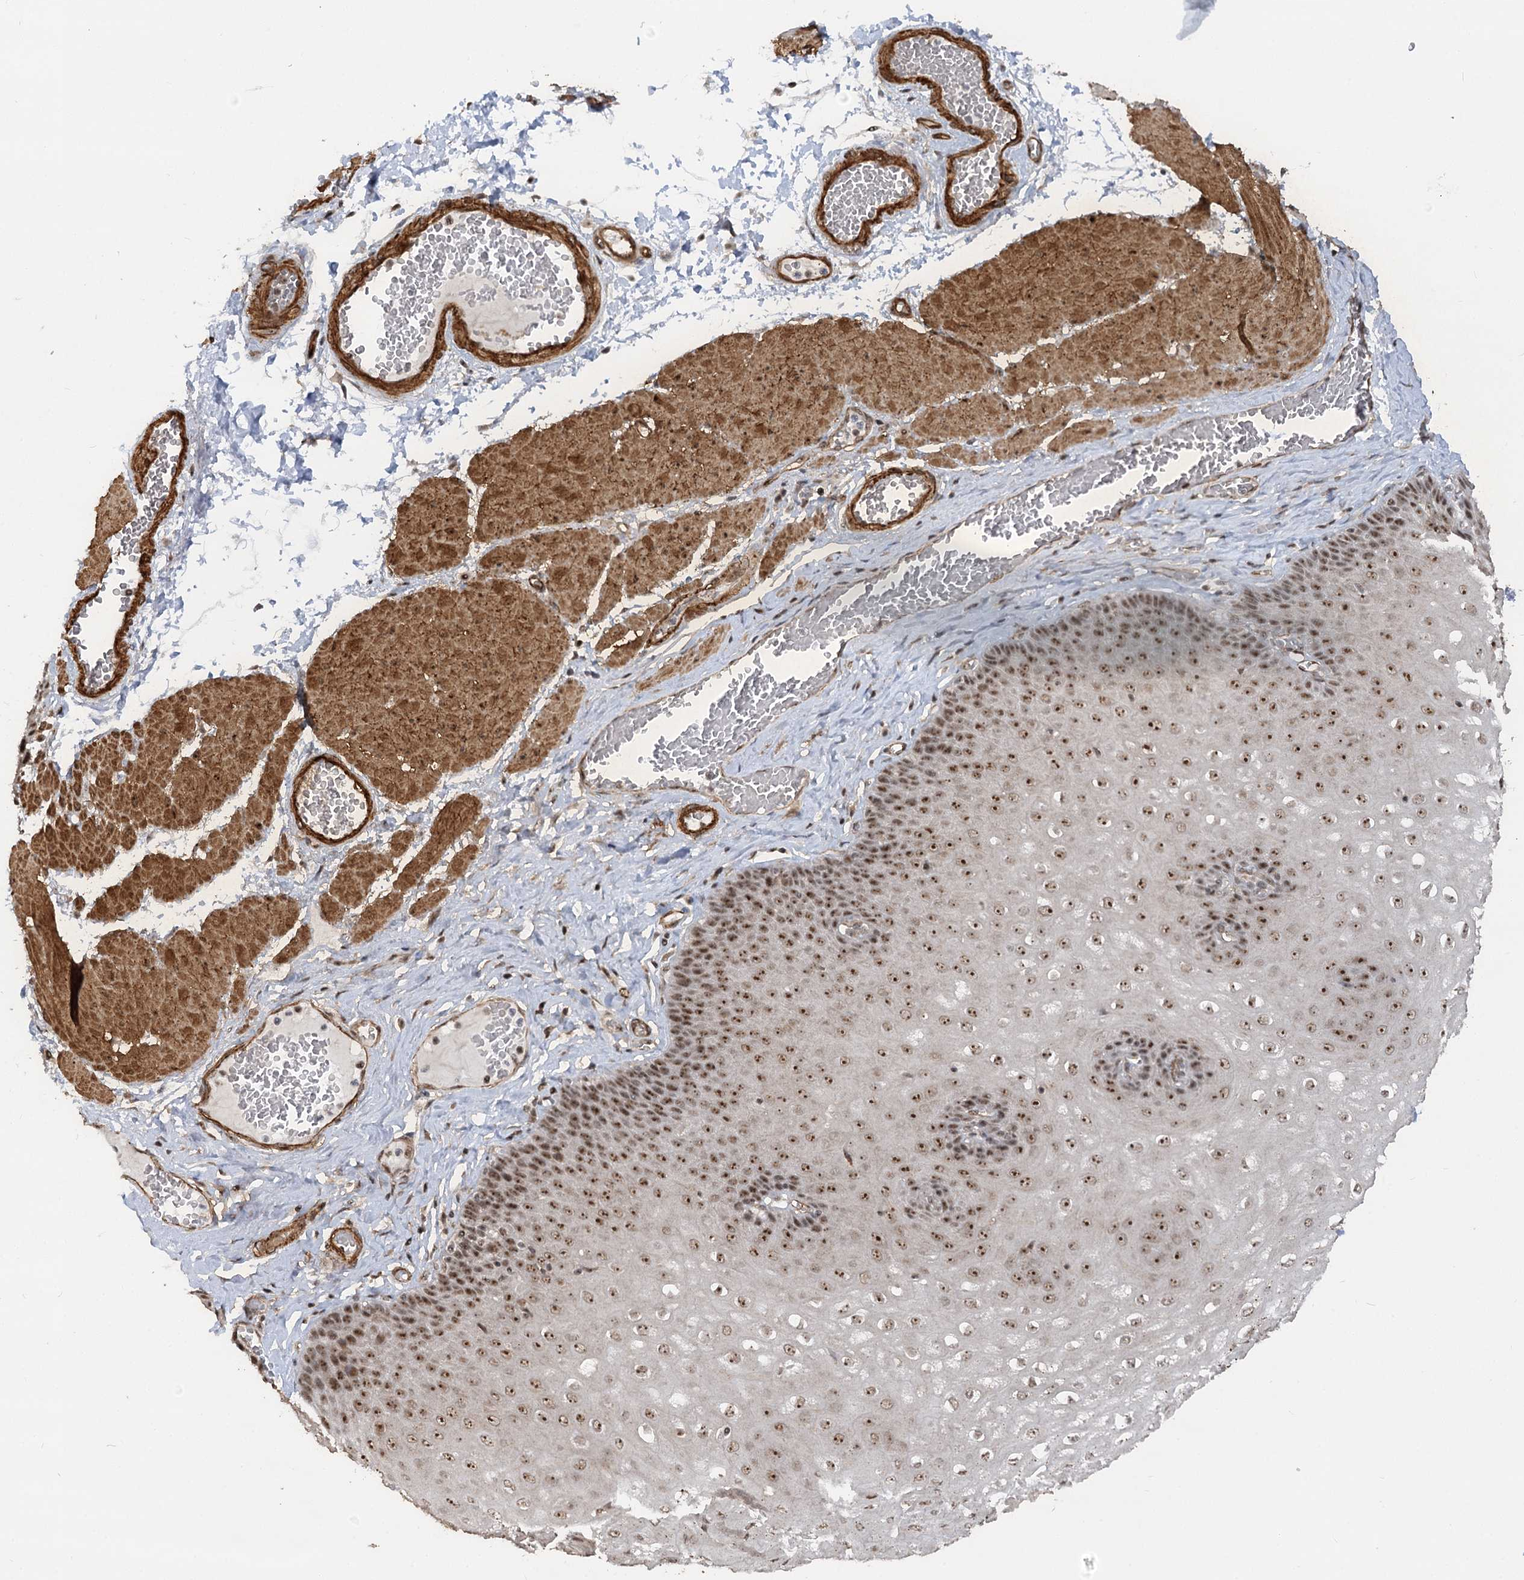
{"staining": {"intensity": "strong", "quantity": "25%-75%", "location": "nuclear"}, "tissue": "esophagus", "cell_type": "Squamous epithelial cells", "image_type": "normal", "snomed": [{"axis": "morphology", "description": "Normal tissue, NOS"}, {"axis": "topography", "description": "Esophagus"}], "caption": "Protein analysis of unremarkable esophagus displays strong nuclear staining in about 25%-75% of squamous epithelial cells. Immunohistochemistry stains the protein in brown and the nuclei are stained blue.", "gene": "GNL3L", "patient": {"sex": "male", "age": 60}}